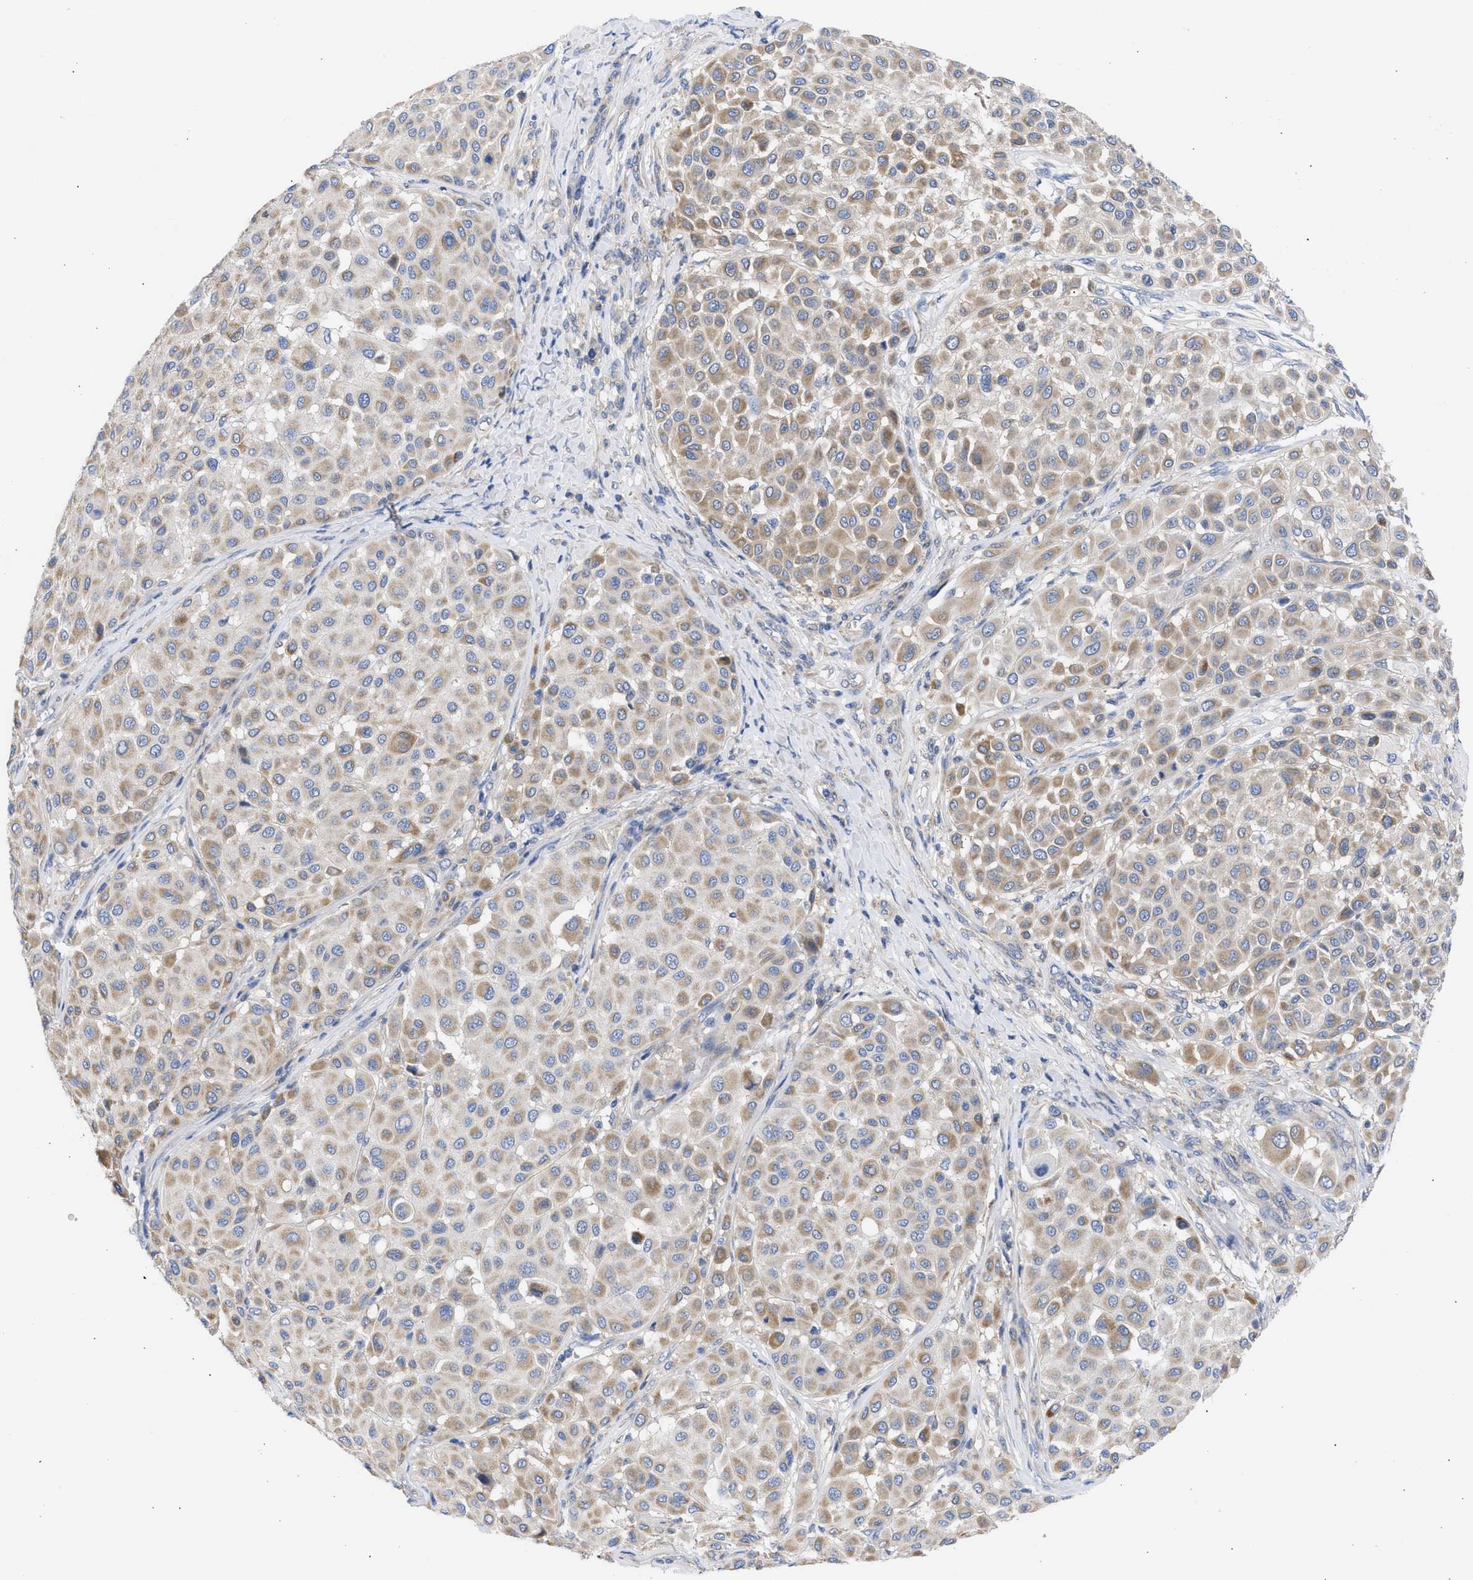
{"staining": {"intensity": "moderate", "quantity": "25%-75%", "location": "cytoplasmic/membranous"}, "tissue": "melanoma", "cell_type": "Tumor cells", "image_type": "cancer", "snomed": [{"axis": "morphology", "description": "Malignant melanoma, Metastatic site"}, {"axis": "topography", "description": "Soft tissue"}], "caption": "Immunohistochemistry (IHC) histopathology image of neoplastic tissue: malignant melanoma (metastatic site) stained using immunohistochemistry (IHC) reveals medium levels of moderate protein expression localized specifically in the cytoplasmic/membranous of tumor cells, appearing as a cytoplasmic/membranous brown color.", "gene": "BTG3", "patient": {"sex": "male", "age": 41}}